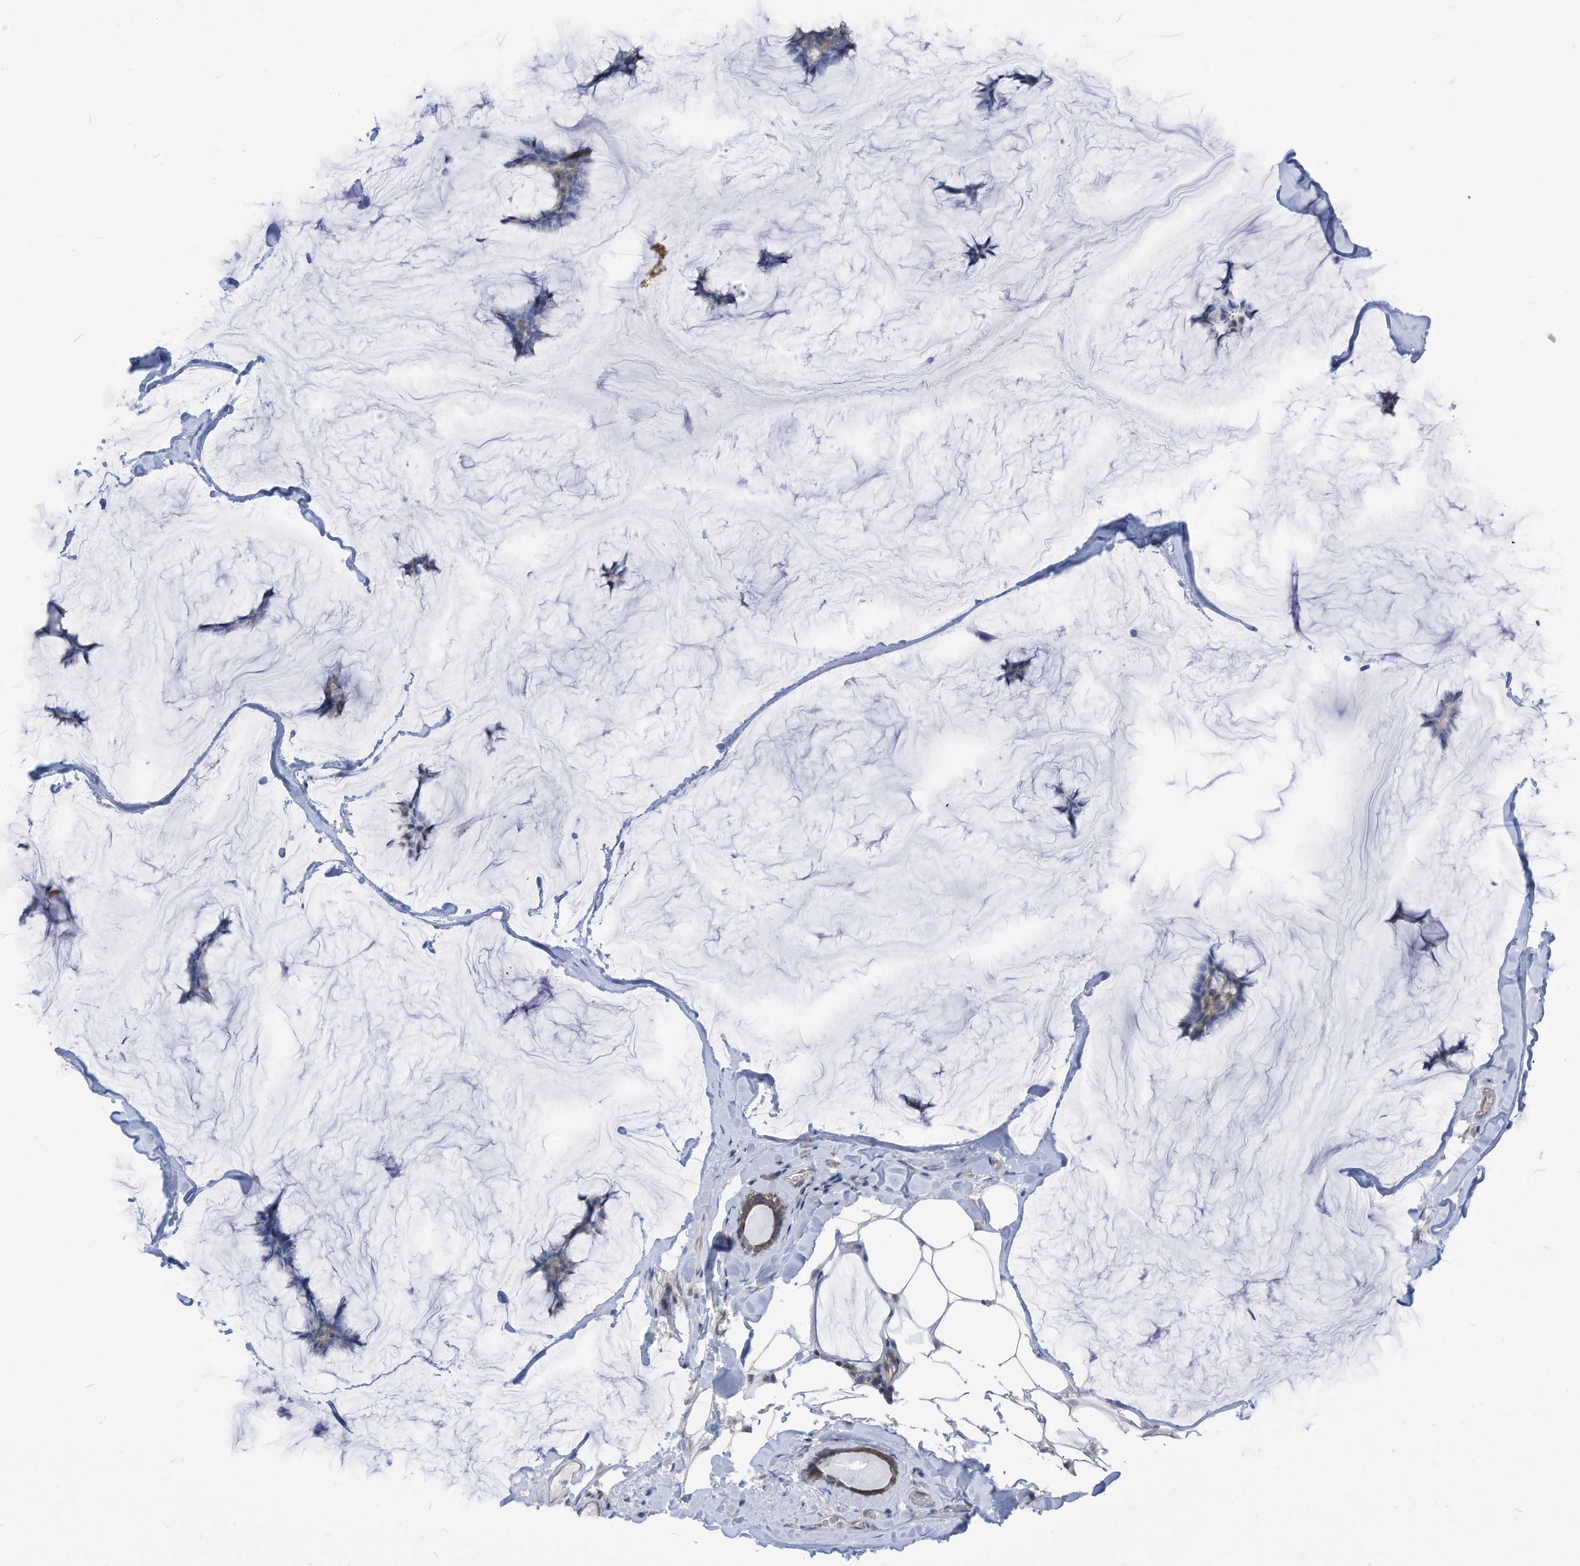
{"staining": {"intensity": "negative", "quantity": "none", "location": "none"}, "tissue": "breast cancer", "cell_type": "Tumor cells", "image_type": "cancer", "snomed": [{"axis": "morphology", "description": "Duct carcinoma"}, {"axis": "topography", "description": "Breast"}], "caption": "Histopathology image shows no significant protein positivity in tumor cells of breast intraductal carcinoma.", "gene": "GPATCH3", "patient": {"sex": "female", "age": 93}}